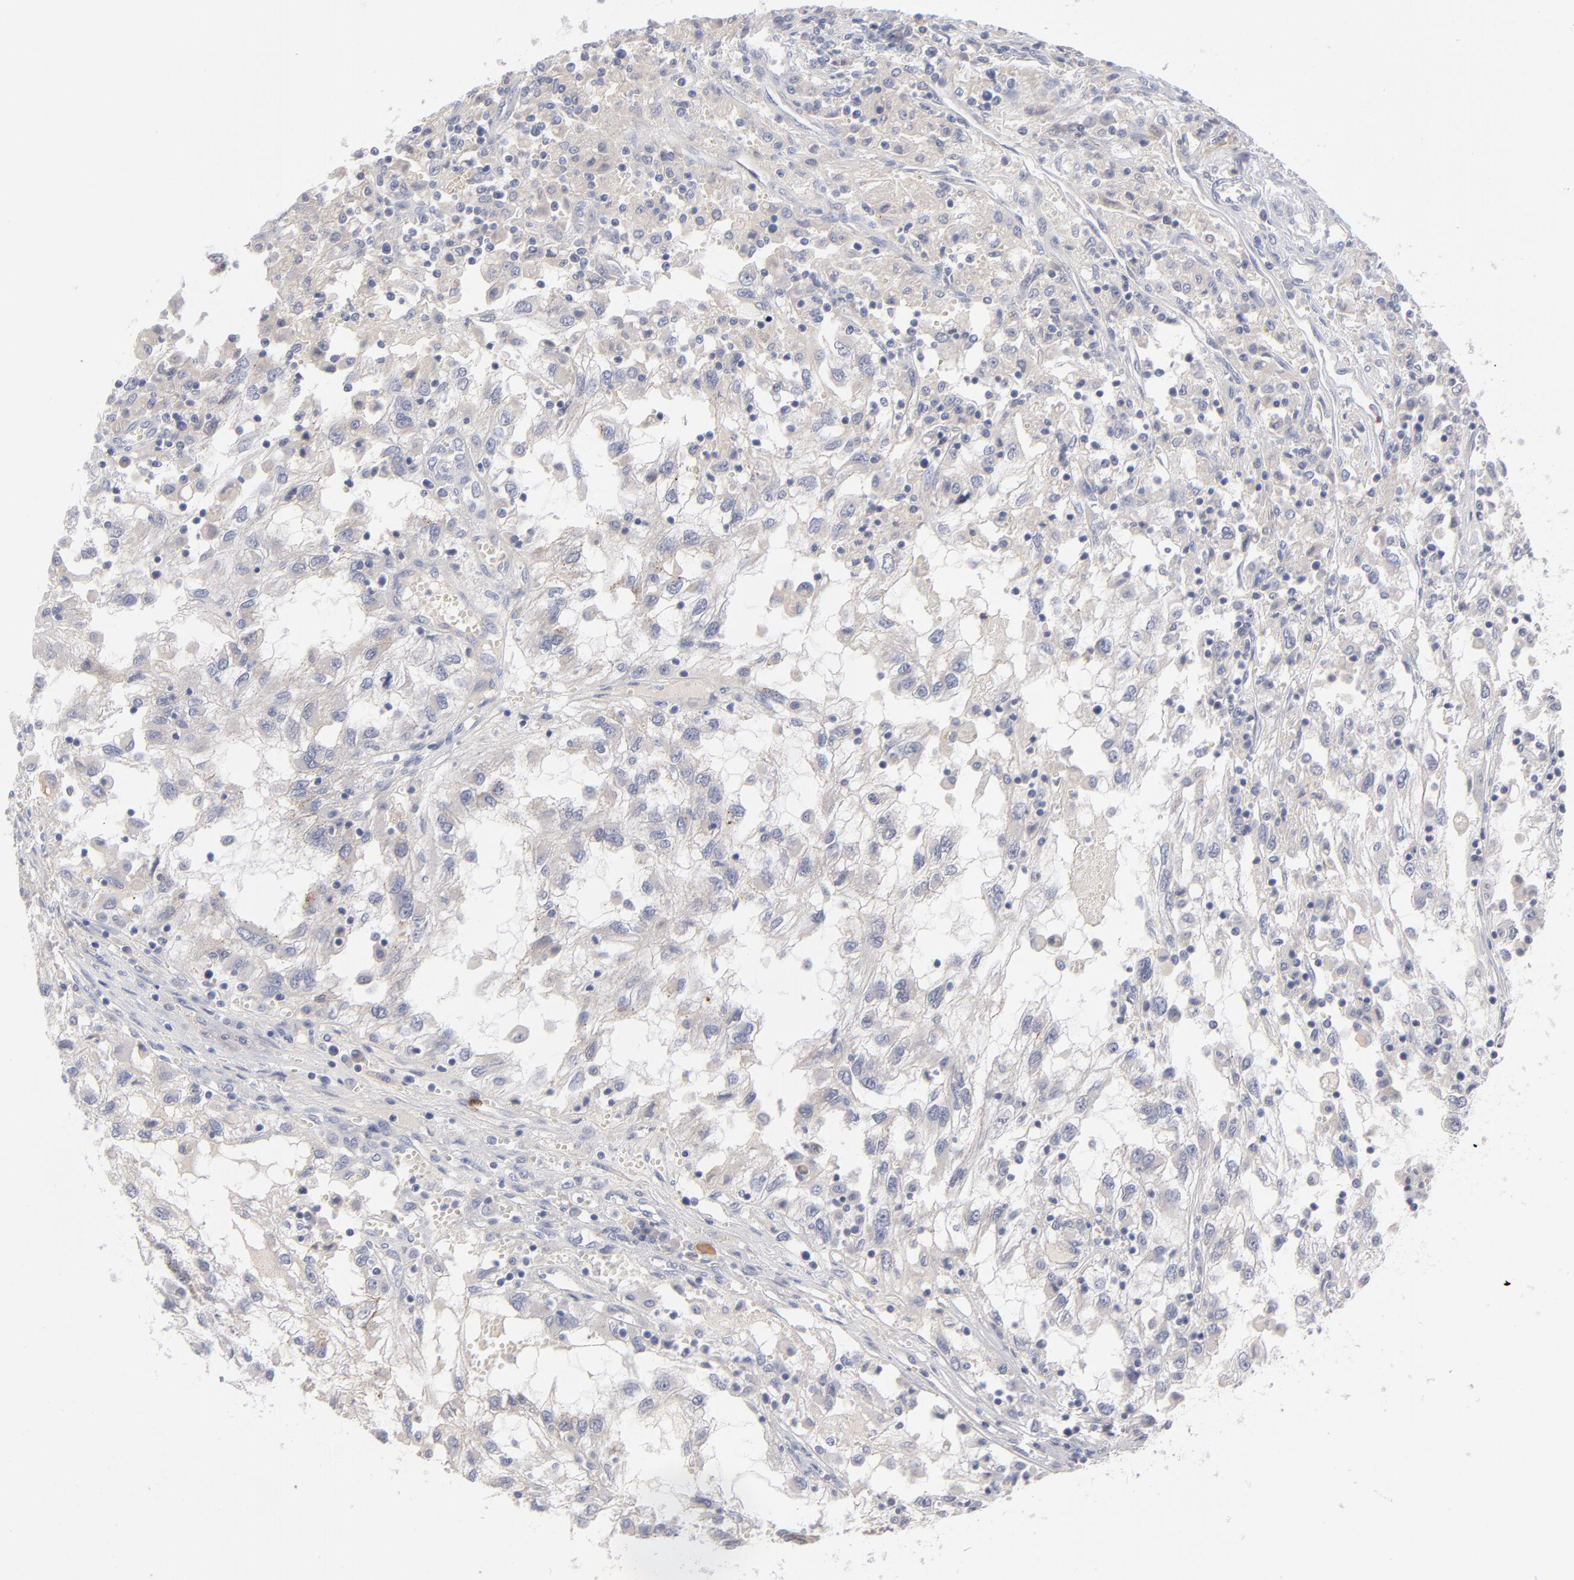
{"staining": {"intensity": "negative", "quantity": "none", "location": "none"}, "tissue": "renal cancer", "cell_type": "Tumor cells", "image_type": "cancer", "snomed": [{"axis": "morphology", "description": "Normal tissue, NOS"}, {"axis": "morphology", "description": "Adenocarcinoma, NOS"}, {"axis": "topography", "description": "Kidney"}], "caption": "Tumor cells are negative for protein expression in human renal adenocarcinoma. (DAB (3,3'-diaminobenzidine) immunohistochemistry with hematoxylin counter stain).", "gene": "CCR3", "patient": {"sex": "male", "age": 71}}